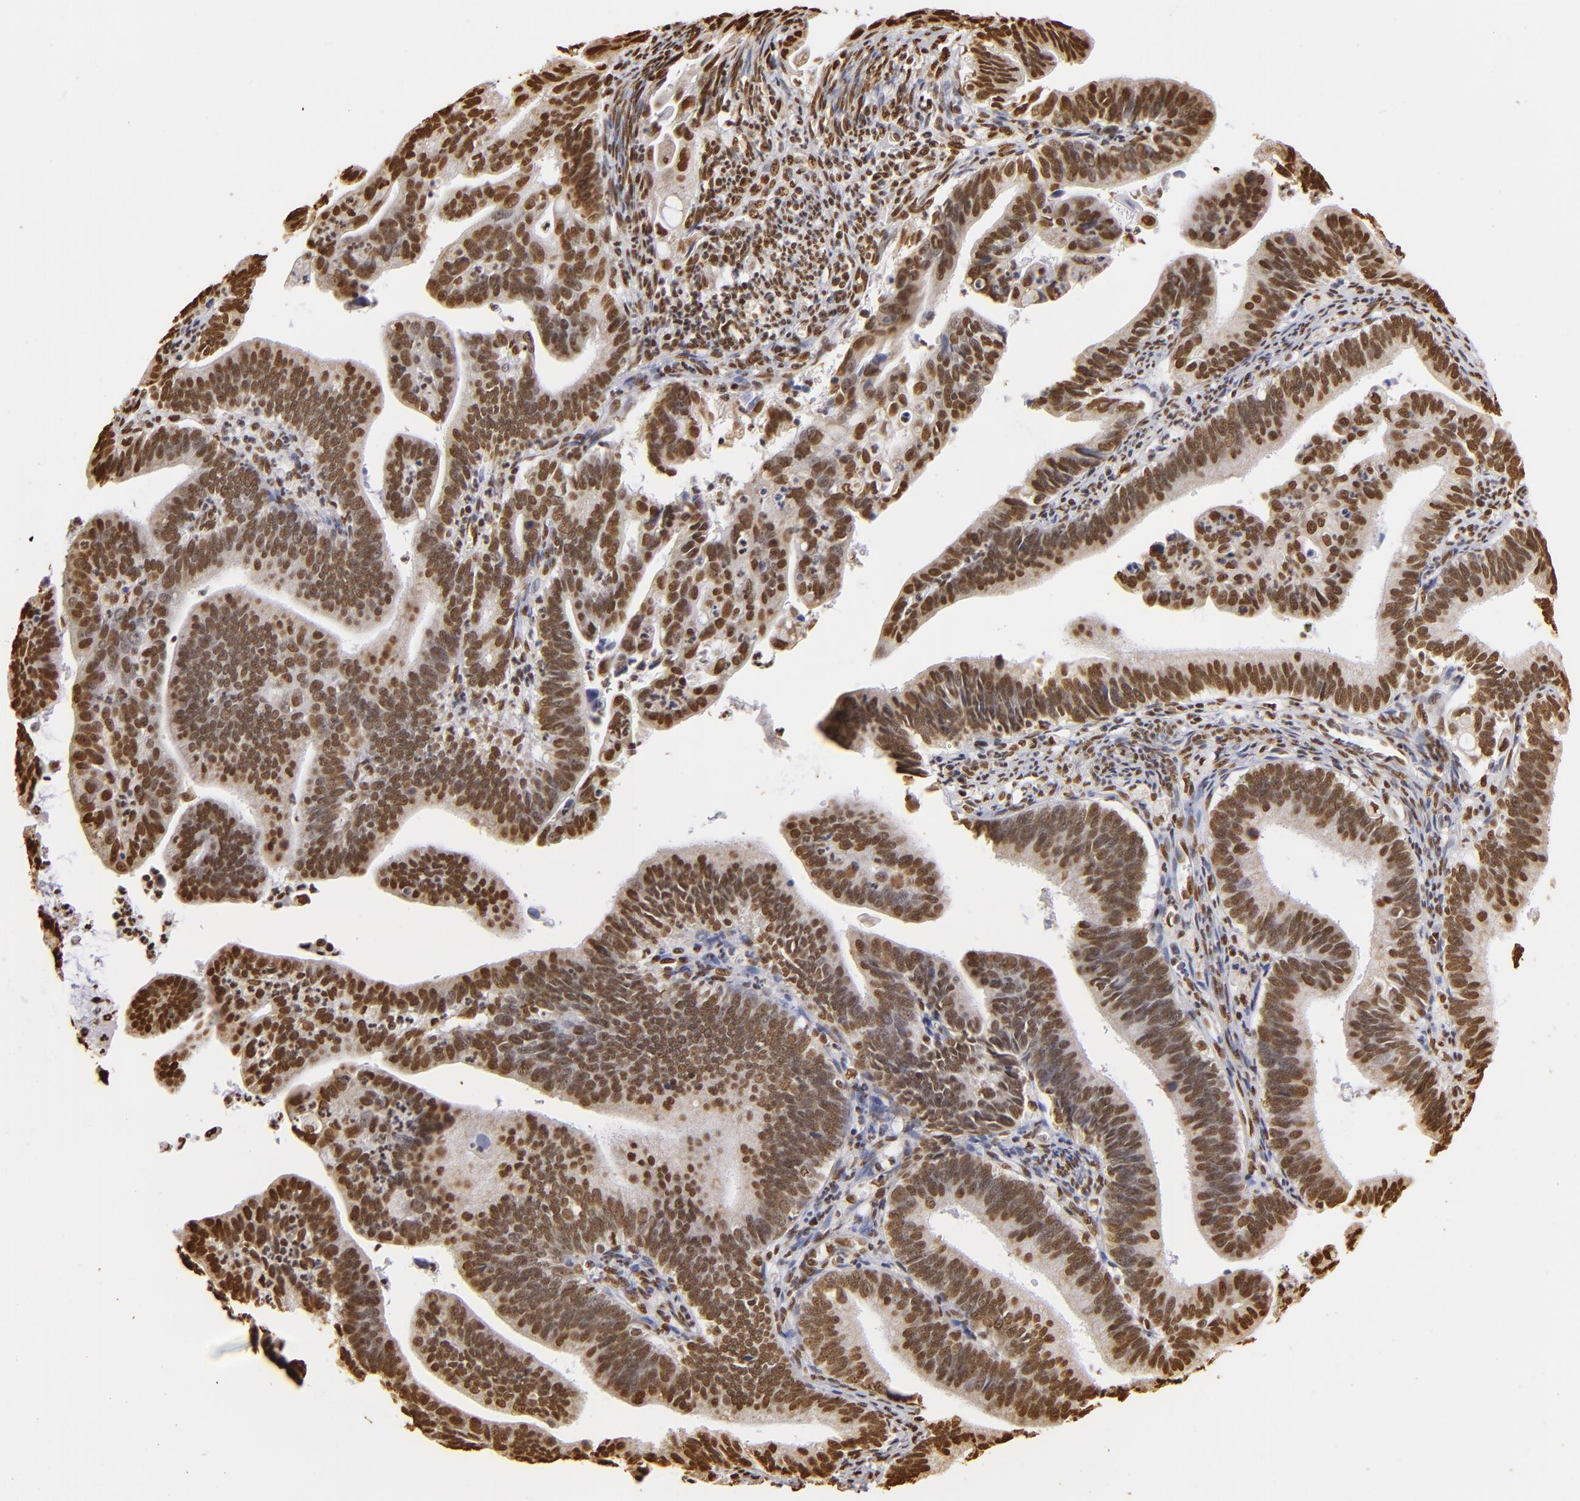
{"staining": {"intensity": "strong", "quantity": ">75%", "location": "nuclear"}, "tissue": "cervical cancer", "cell_type": "Tumor cells", "image_type": "cancer", "snomed": [{"axis": "morphology", "description": "Adenocarcinoma, NOS"}, {"axis": "topography", "description": "Cervix"}], "caption": "The histopathology image shows immunohistochemical staining of cervical cancer (adenocarcinoma). There is strong nuclear expression is seen in approximately >75% of tumor cells.", "gene": "ILF3", "patient": {"sex": "female", "age": 47}}